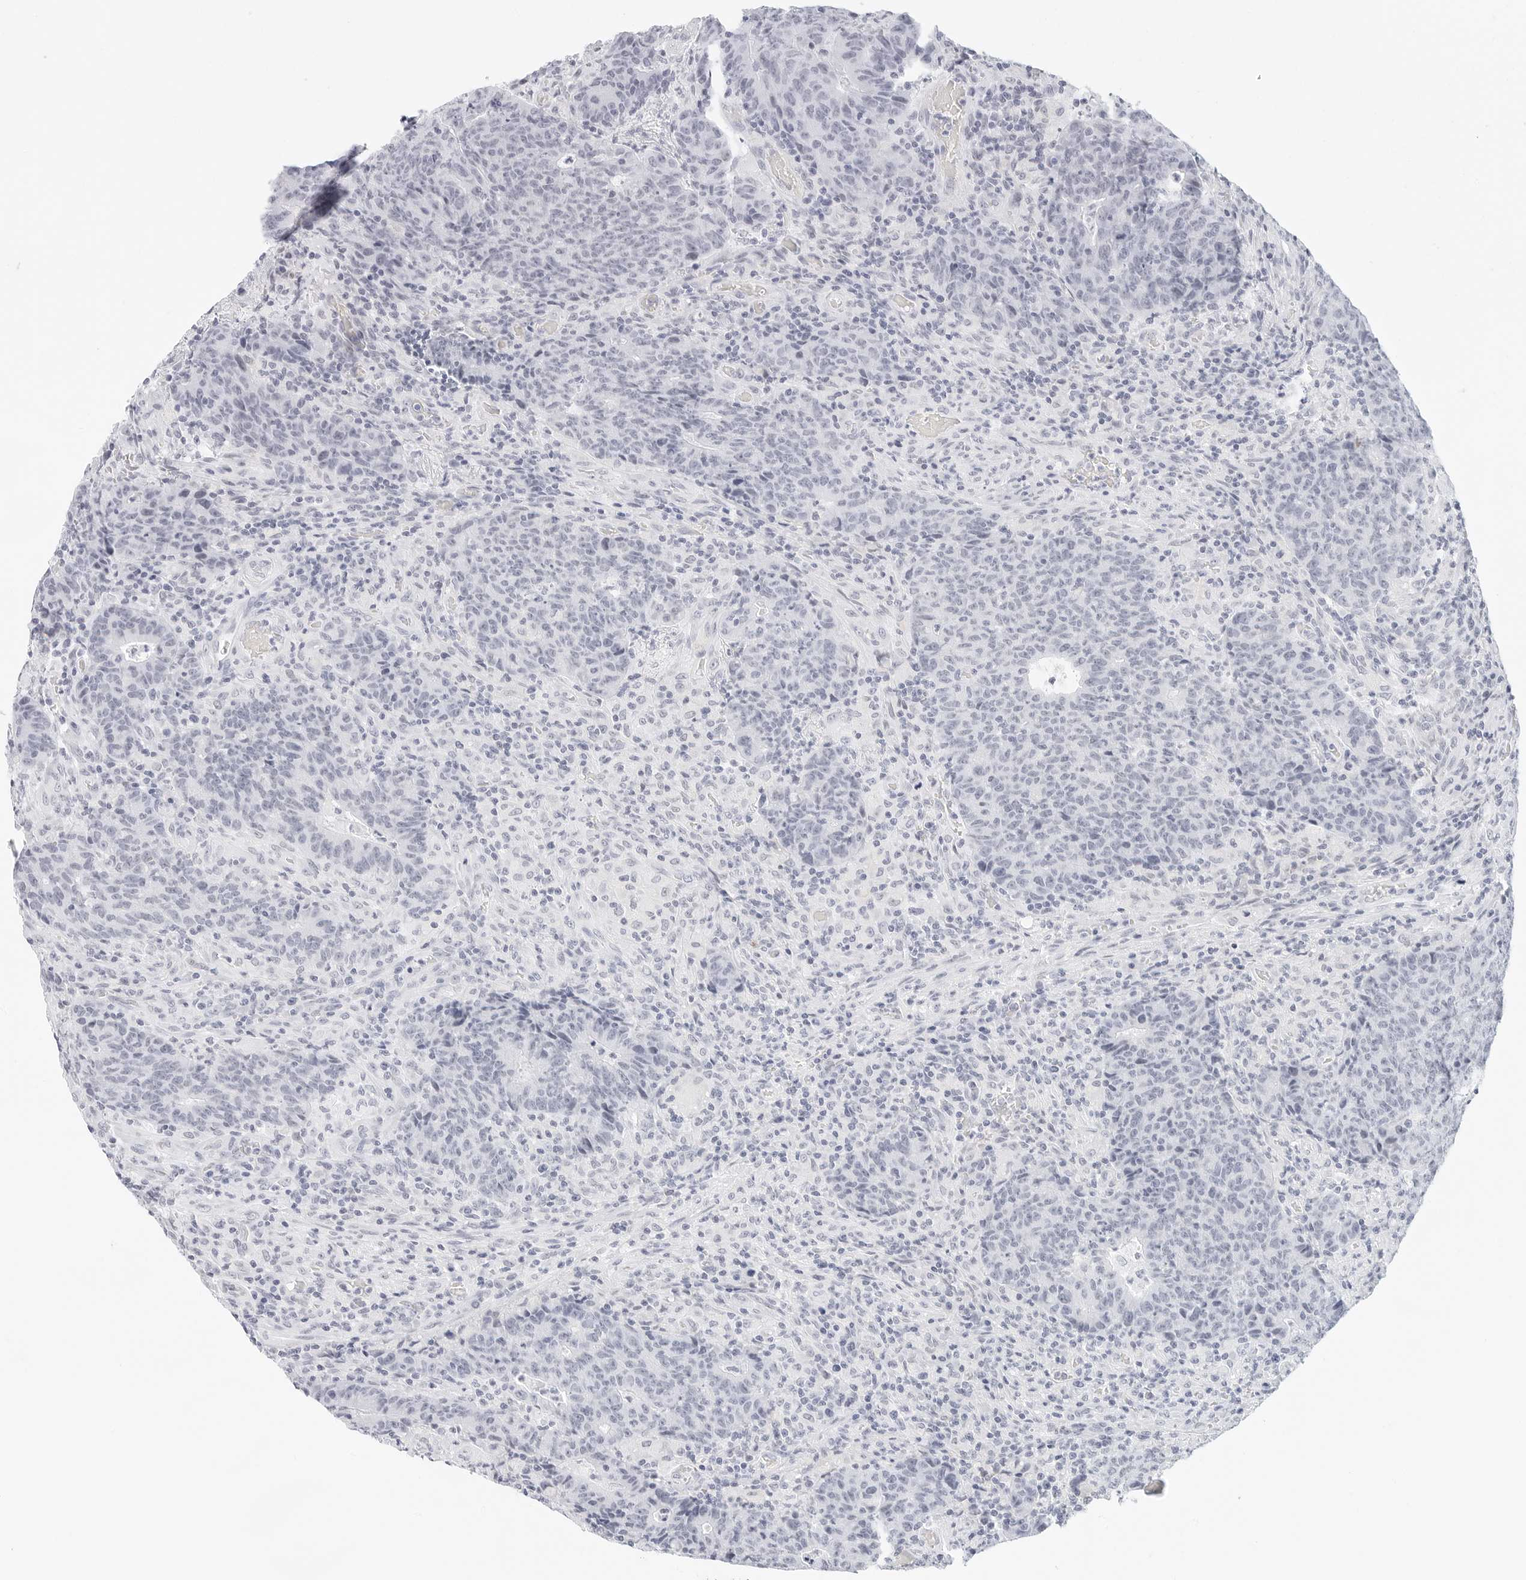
{"staining": {"intensity": "negative", "quantity": "none", "location": "none"}, "tissue": "colorectal cancer", "cell_type": "Tumor cells", "image_type": "cancer", "snomed": [{"axis": "morphology", "description": "Adenocarcinoma, NOS"}, {"axis": "topography", "description": "Colon"}], "caption": "A photomicrograph of human adenocarcinoma (colorectal) is negative for staining in tumor cells.", "gene": "CD22", "patient": {"sex": "female", "age": 75}}